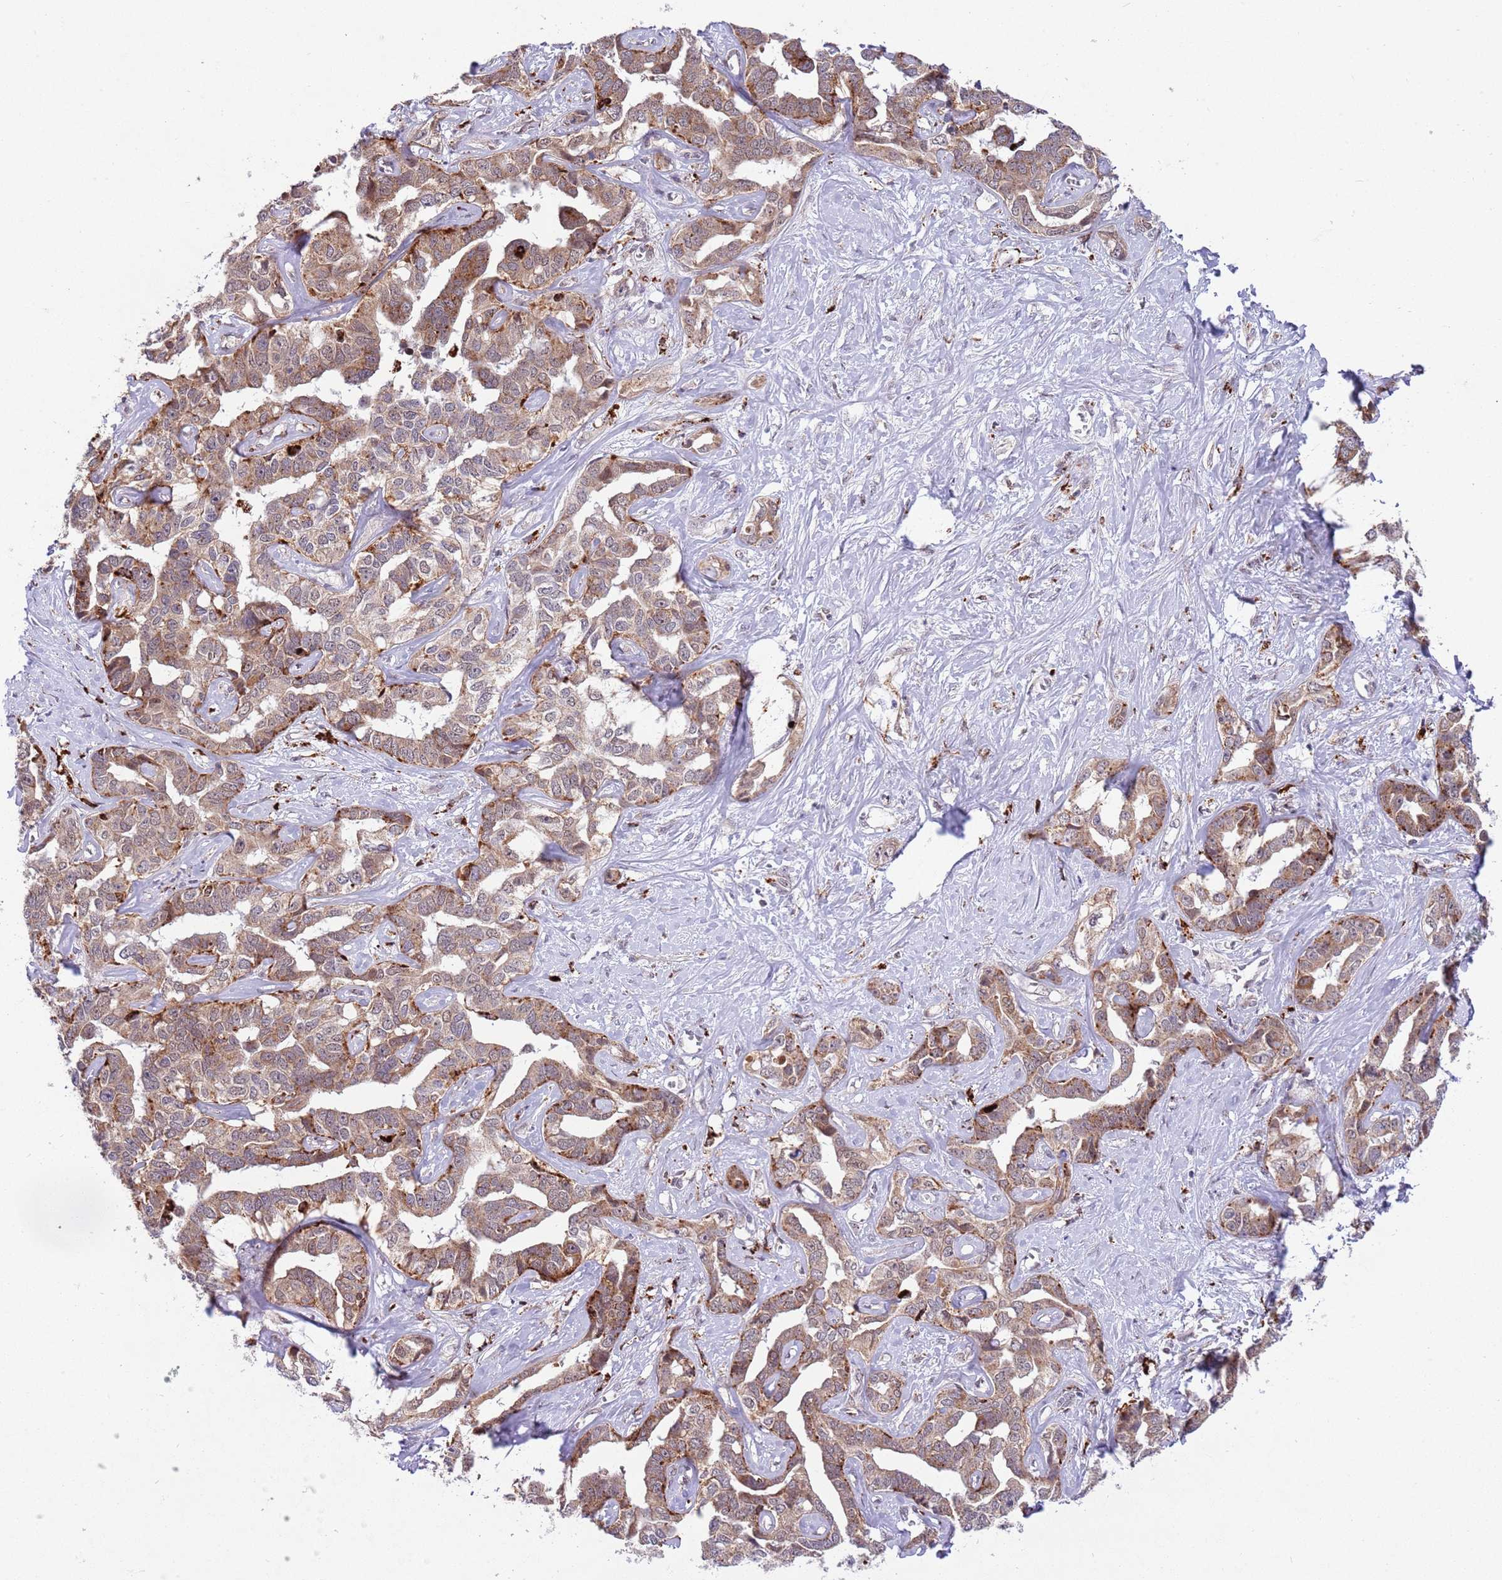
{"staining": {"intensity": "moderate", "quantity": ">75%", "location": "cytoplasmic/membranous"}, "tissue": "liver cancer", "cell_type": "Tumor cells", "image_type": "cancer", "snomed": [{"axis": "morphology", "description": "Cholangiocarcinoma"}, {"axis": "topography", "description": "Liver"}], "caption": "Immunohistochemical staining of liver cancer displays medium levels of moderate cytoplasmic/membranous positivity in about >75% of tumor cells.", "gene": "TRIM27", "patient": {"sex": "male", "age": 59}}